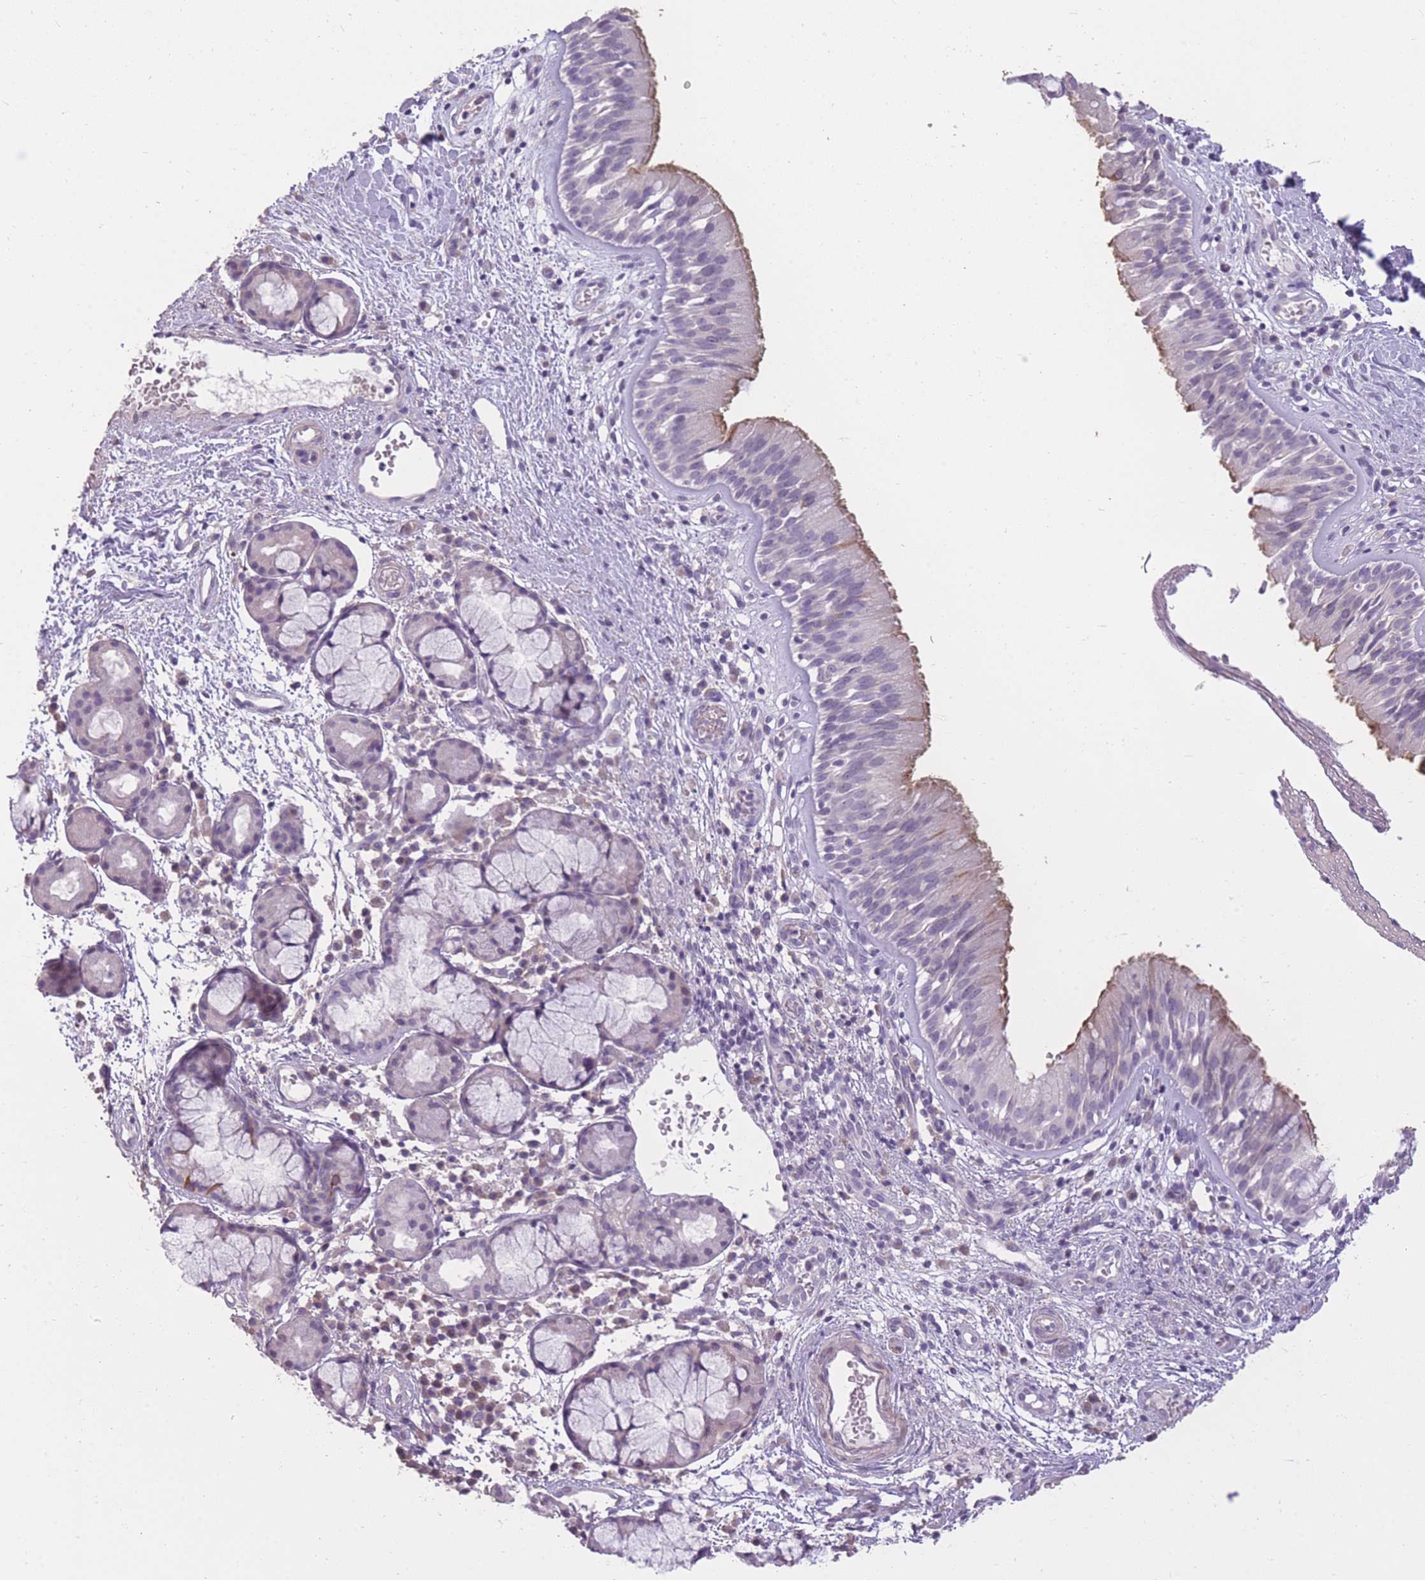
{"staining": {"intensity": "moderate", "quantity": "25%-75%", "location": "cytoplasmic/membranous"}, "tissue": "nasopharynx", "cell_type": "Respiratory epithelial cells", "image_type": "normal", "snomed": [{"axis": "morphology", "description": "Normal tissue, NOS"}, {"axis": "topography", "description": "Nasopharynx"}], "caption": "A brown stain highlights moderate cytoplasmic/membranous staining of a protein in respiratory epithelial cells of normal human nasopharynx. Nuclei are stained in blue.", "gene": "ZBTB24", "patient": {"sex": "male", "age": 65}}